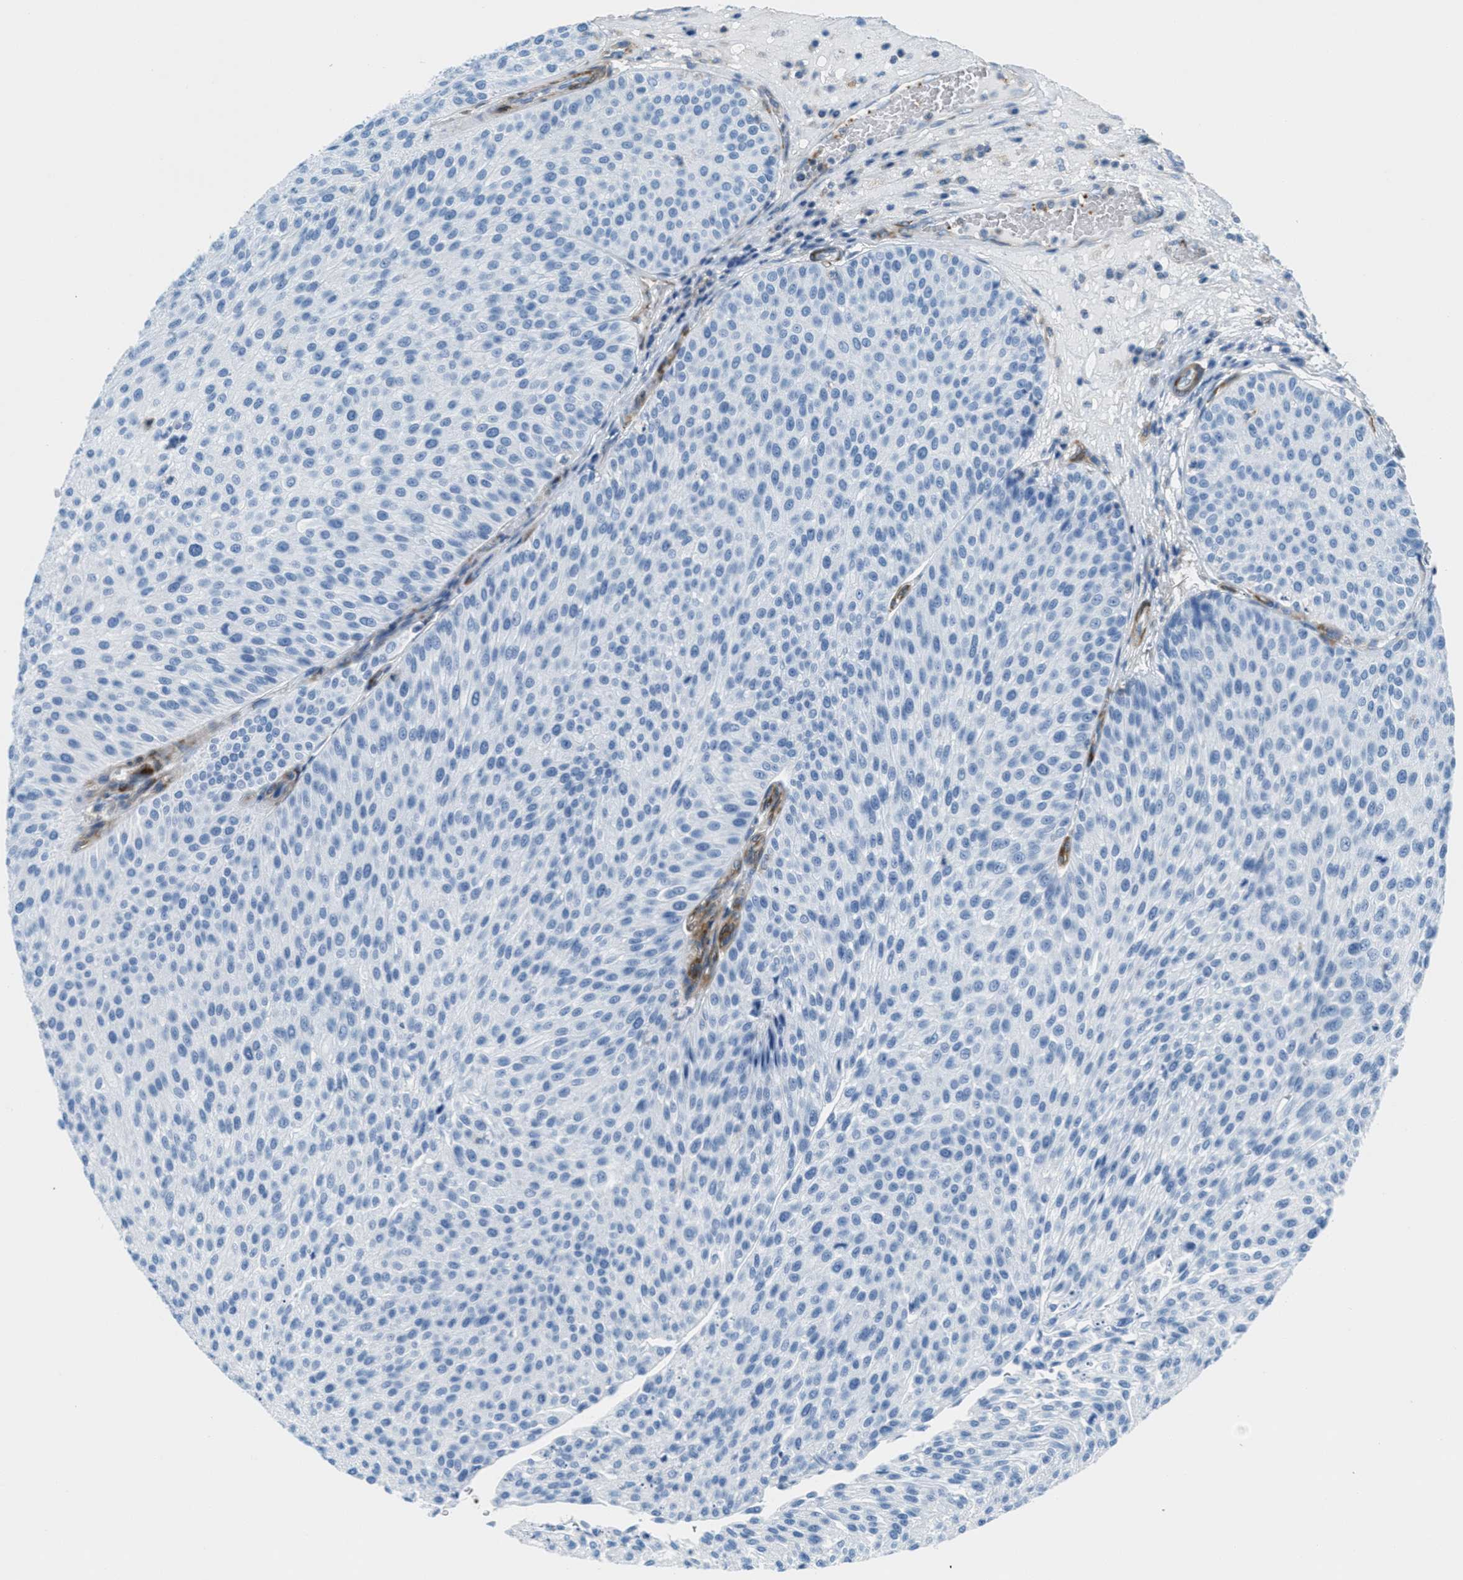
{"staining": {"intensity": "negative", "quantity": "none", "location": "none"}, "tissue": "urothelial cancer", "cell_type": "Tumor cells", "image_type": "cancer", "snomed": [{"axis": "morphology", "description": "Urothelial carcinoma, Low grade"}, {"axis": "topography", "description": "Smooth muscle"}, {"axis": "topography", "description": "Urinary bladder"}], "caption": "Immunohistochemistry image of urothelial carcinoma (low-grade) stained for a protein (brown), which shows no staining in tumor cells. (IHC, brightfield microscopy, high magnification).", "gene": "MAPRE2", "patient": {"sex": "male", "age": 60}}